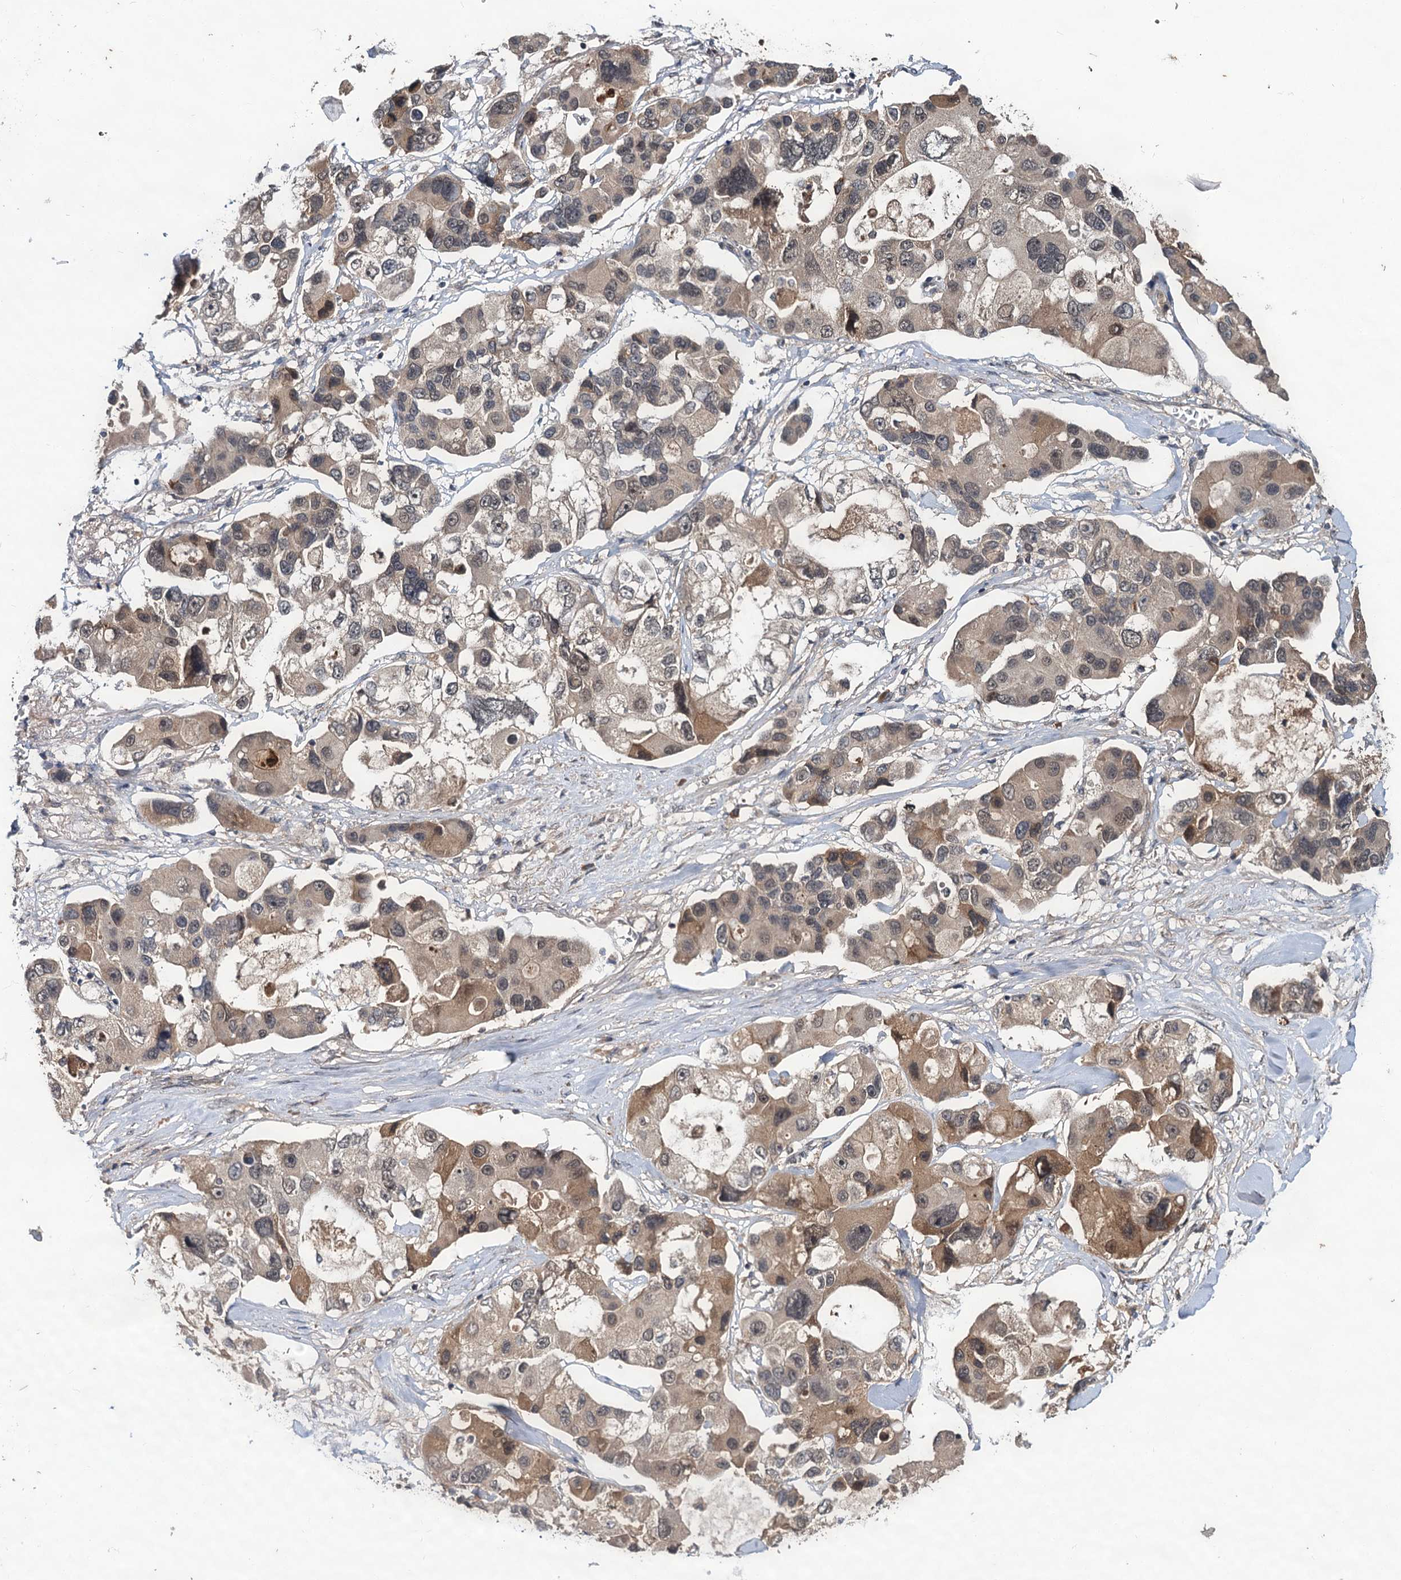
{"staining": {"intensity": "moderate", "quantity": "25%-75%", "location": "cytoplasmic/membranous"}, "tissue": "lung cancer", "cell_type": "Tumor cells", "image_type": "cancer", "snomed": [{"axis": "morphology", "description": "Adenocarcinoma, NOS"}, {"axis": "topography", "description": "Lung"}], "caption": "Human lung cancer (adenocarcinoma) stained for a protein (brown) demonstrates moderate cytoplasmic/membranous positive positivity in about 25%-75% of tumor cells.", "gene": "MBD6", "patient": {"sex": "female", "age": 54}}